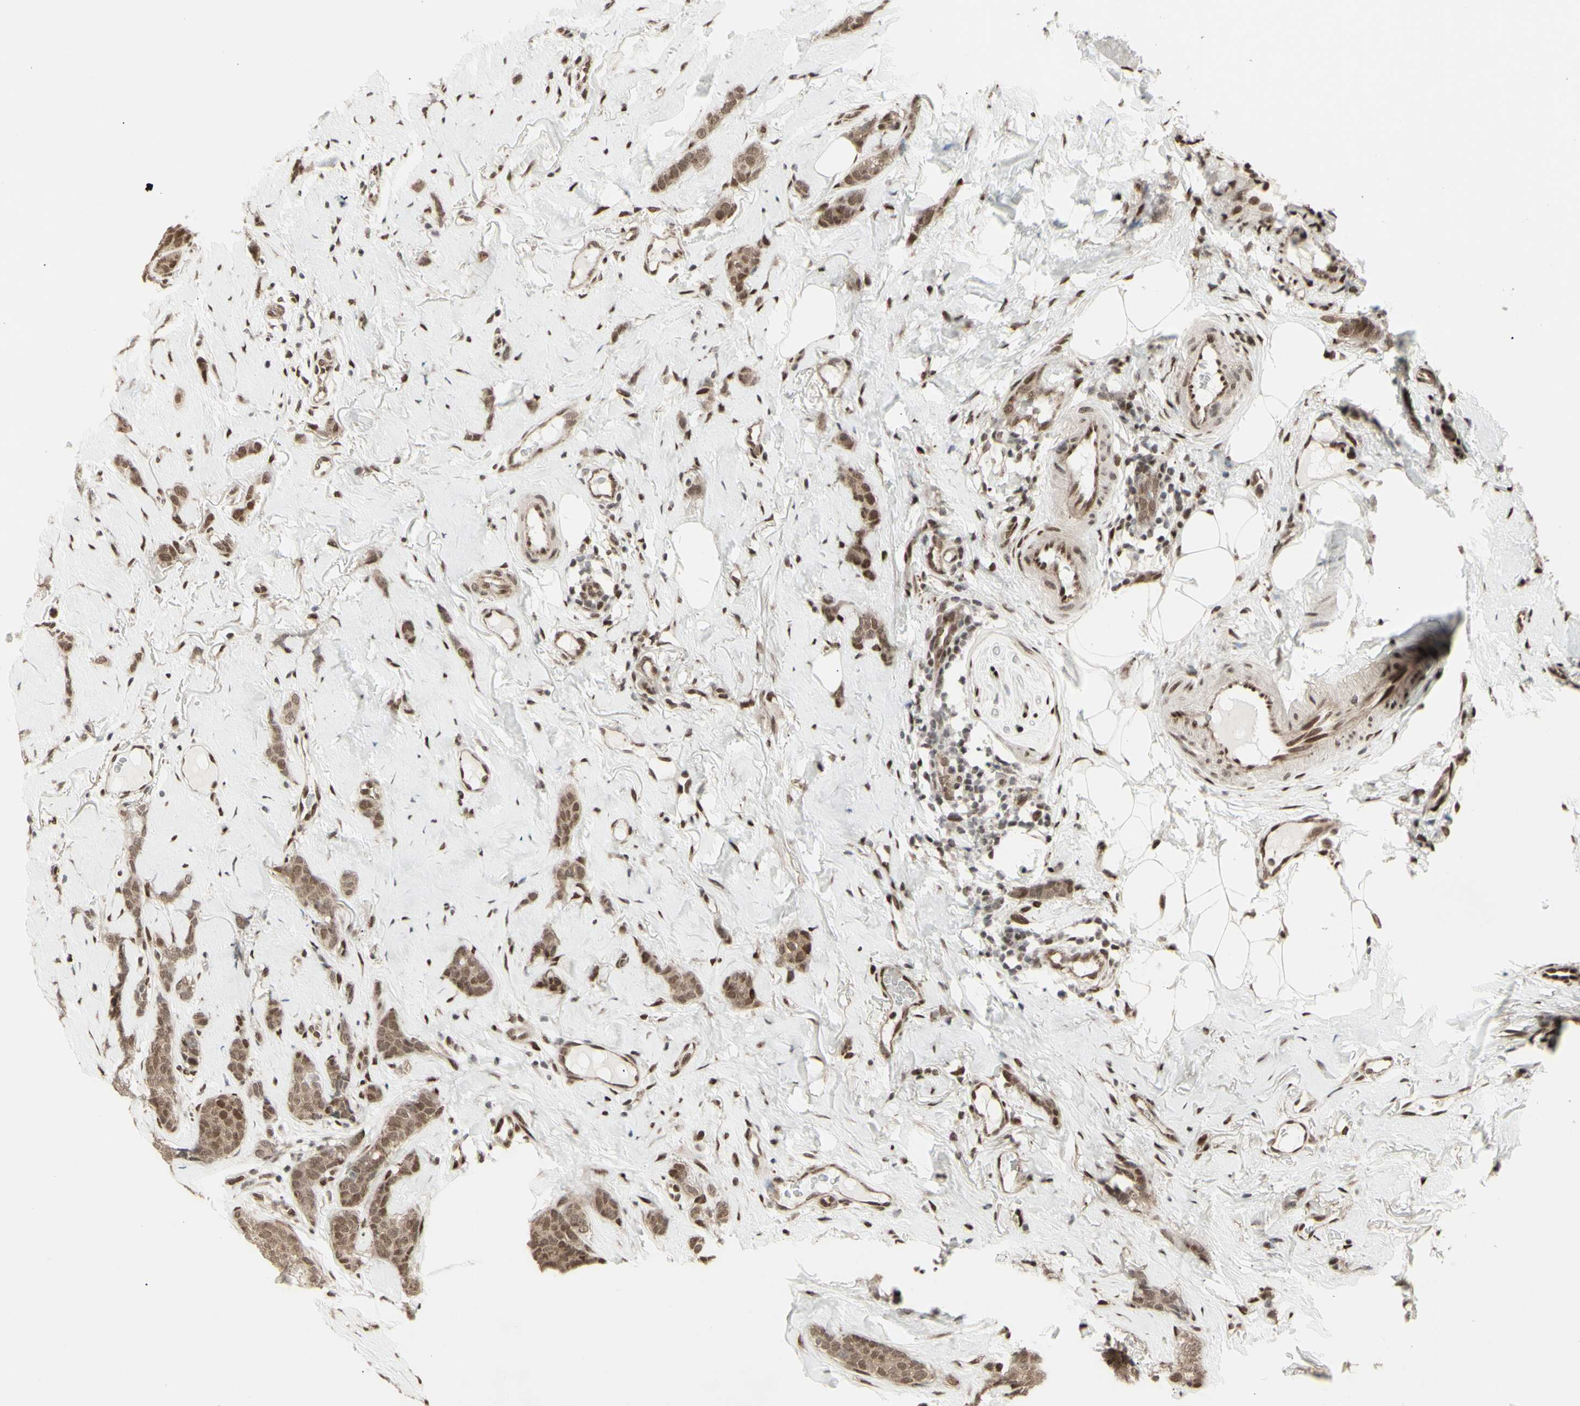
{"staining": {"intensity": "moderate", "quantity": ">75%", "location": "cytoplasmic/membranous,nuclear"}, "tissue": "breast cancer", "cell_type": "Tumor cells", "image_type": "cancer", "snomed": [{"axis": "morphology", "description": "Lobular carcinoma"}, {"axis": "topography", "description": "Skin"}, {"axis": "topography", "description": "Breast"}], "caption": "This photomicrograph shows breast lobular carcinoma stained with immunohistochemistry (IHC) to label a protein in brown. The cytoplasmic/membranous and nuclear of tumor cells show moderate positivity for the protein. Nuclei are counter-stained blue.", "gene": "CBX1", "patient": {"sex": "female", "age": 46}}